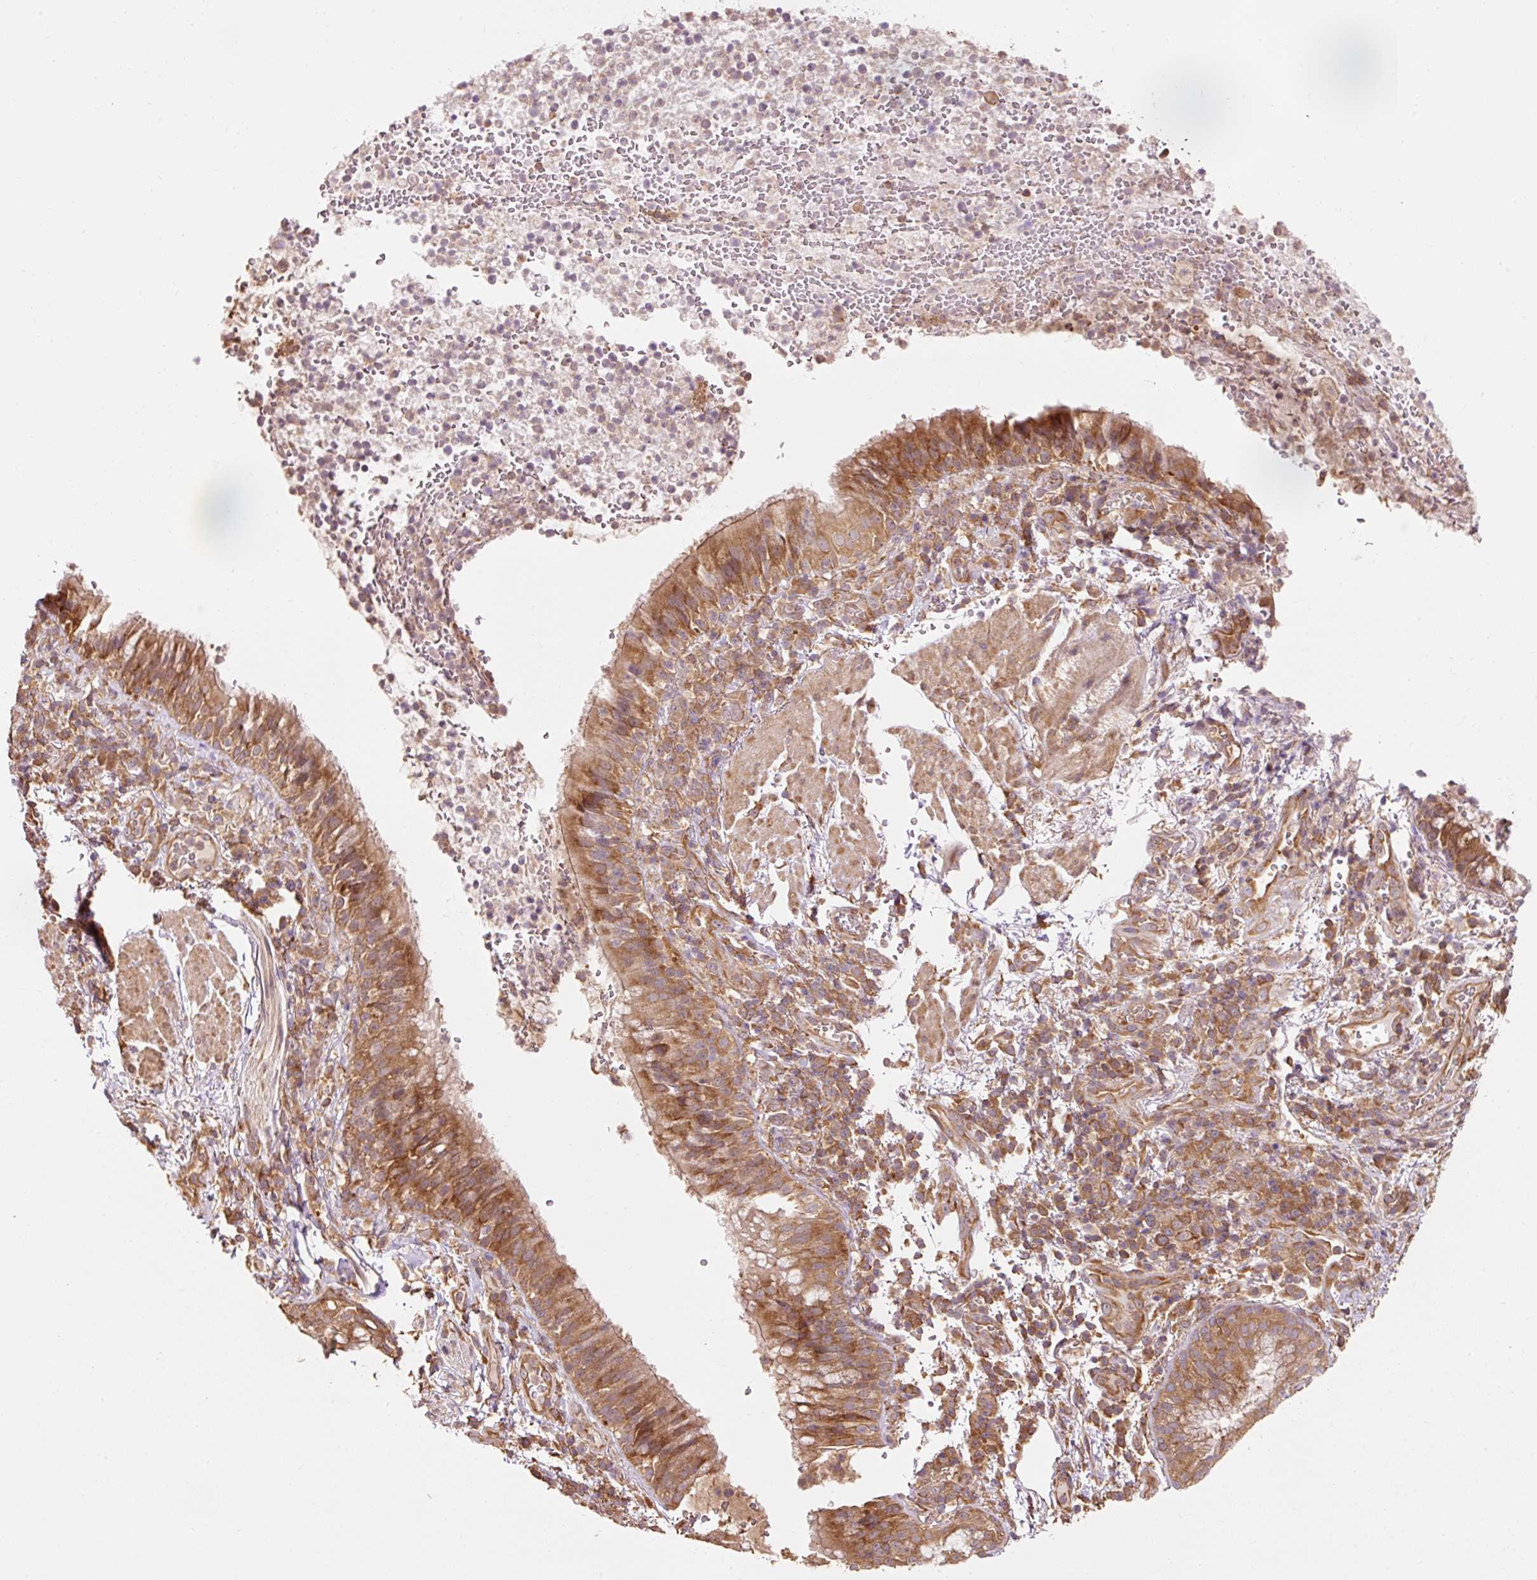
{"staining": {"intensity": "moderate", "quantity": ">75%", "location": "cytoplasmic/membranous"}, "tissue": "bronchus", "cell_type": "Respiratory epithelial cells", "image_type": "normal", "snomed": [{"axis": "morphology", "description": "Normal tissue, NOS"}, {"axis": "topography", "description": "Cartilage tissue"}, {"axis": "topography", "description": "Bronchus"}], "caption": "Immunohistochemical staining of benign human bronchus displays >75% levels of moderate cytoplasmic/membranous protein staining in approximately >75% of respiratory epithelial cells. (Brightfield microscopy of DAB IHC at high magnification).", "gene": "PDAP1", "patient": {"sex": "male", "age": 56}}